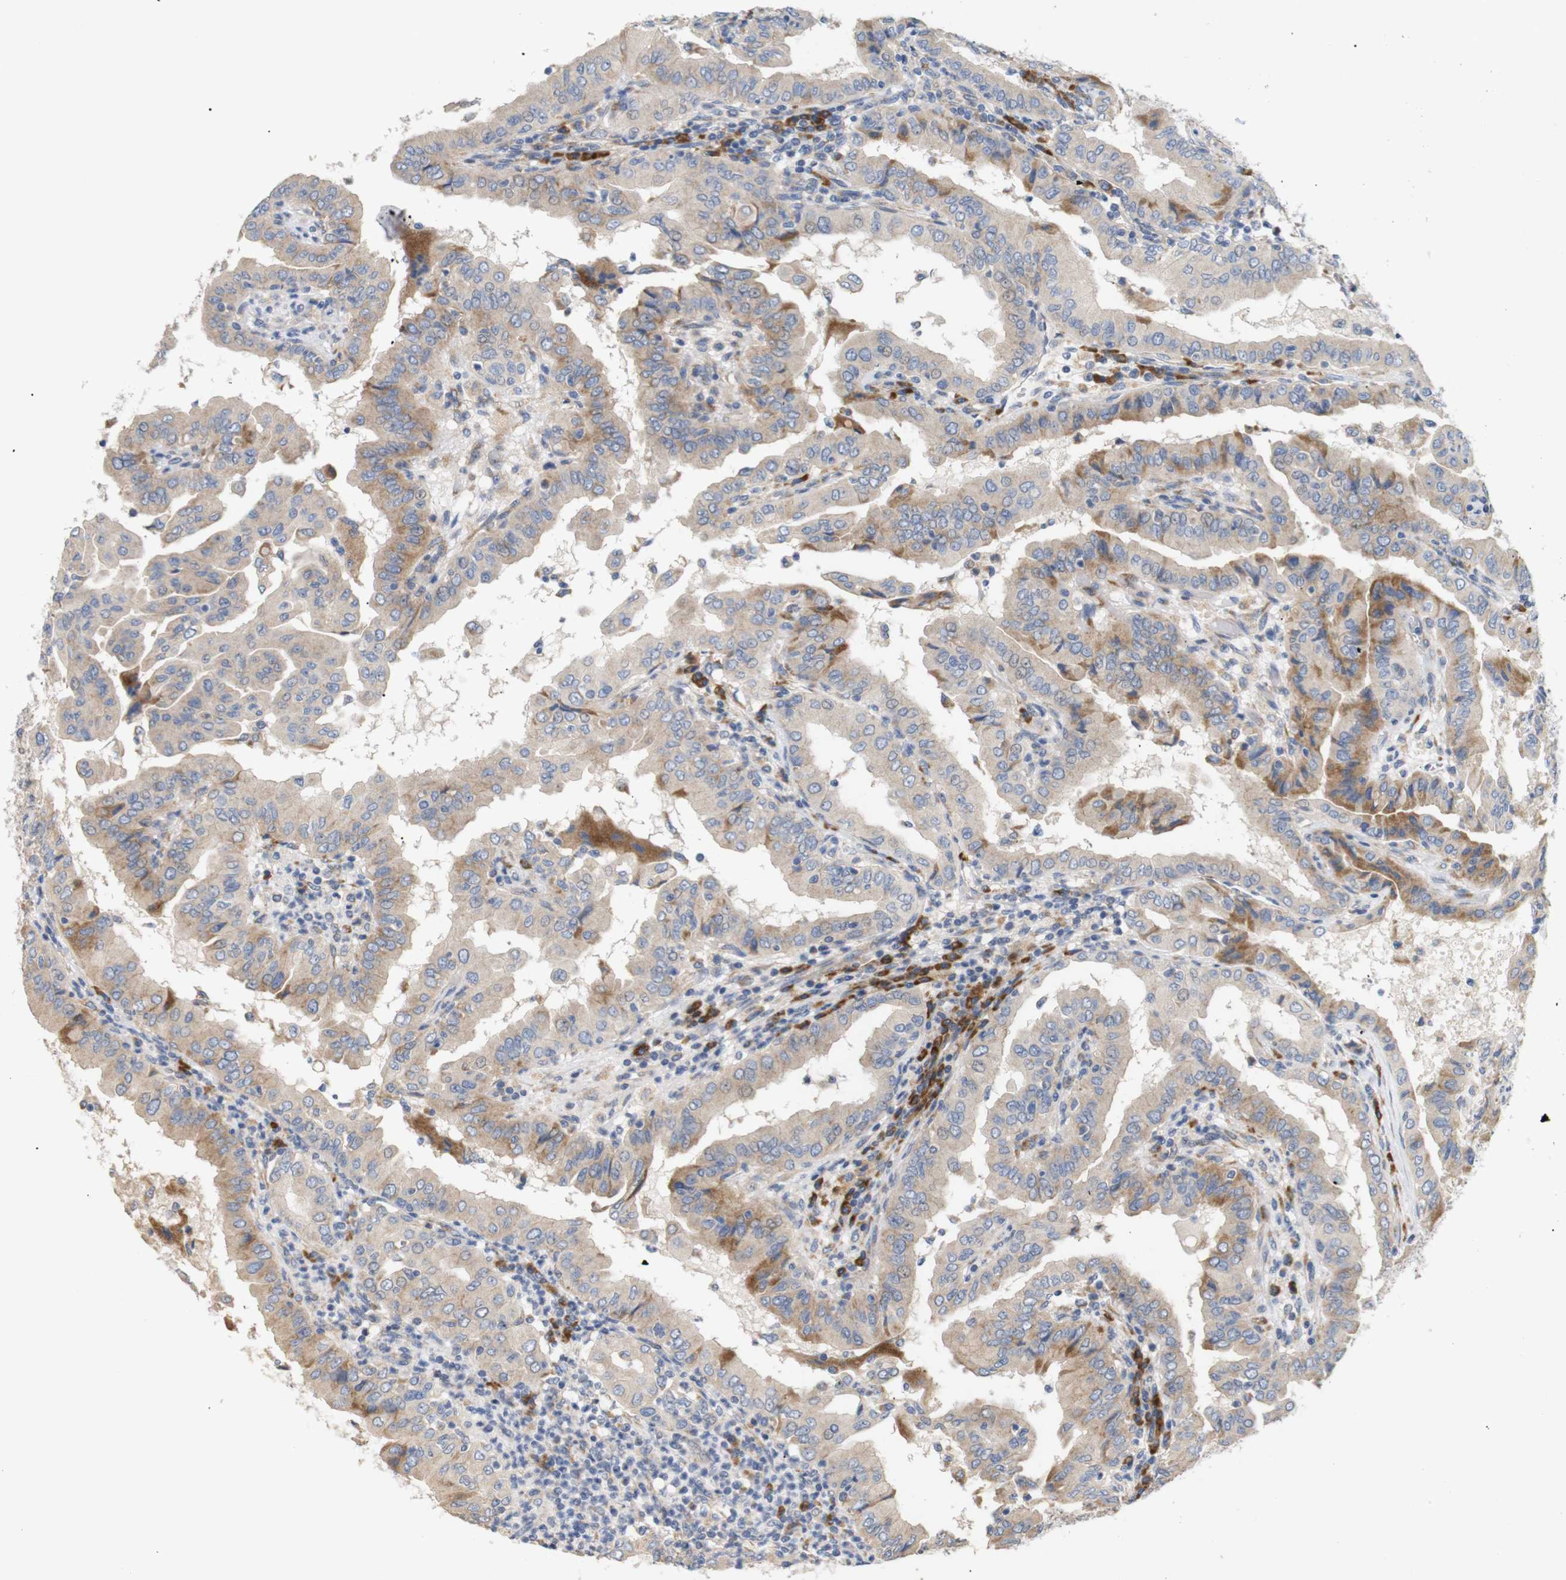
{"staining": {"intensity": "moderate", "quantity": ">75%", "location": "cytoplasmic/membranous"}, "tissue": "thyroid cancer", "cell_type": "Tumor cells", "image_type": "cancer", "snomed": [{"axis": "morphology", "description": "Papillary adenocarcinoma, NOS"}, {"axis": "topography", "description": "Thyroid gland"}], "caption": "Thyroid cancer stained with a brown dye shows moderate cytoplasmic/membranous positive expression in approximately >75% of tumor cells.", "gene": "TRIM5", "patient": {"sex": "male", "age": 33}}